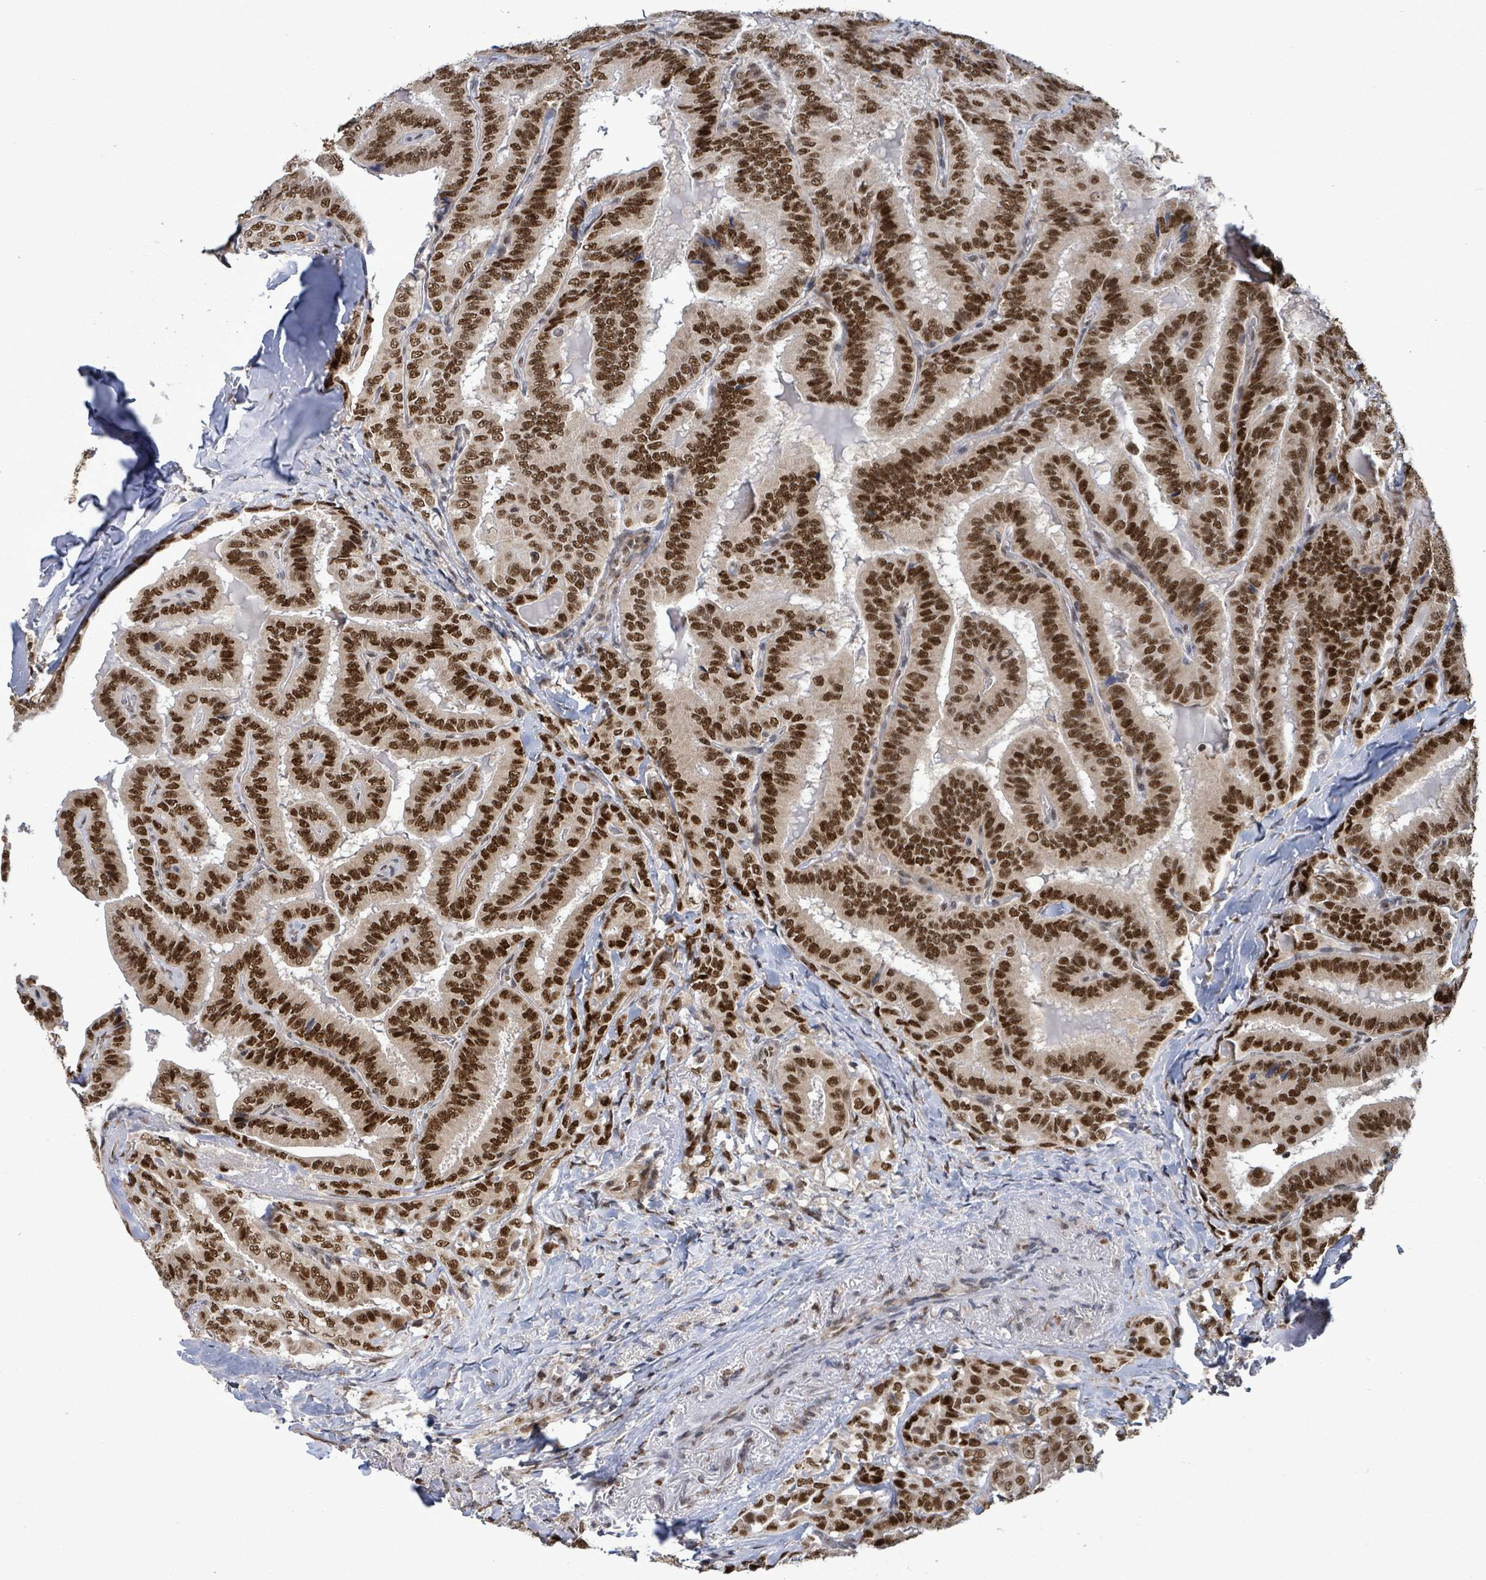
{"staining": {"intensity": "strong", "quantity": ">75%", "location": "nuclear"}, "tissue": "thyroid cancer", "cell_type": "Tumor cells", "image_type": "cancer", "snomed": [{"axis": "morphology", "description": "Papillary adenocarcinoma, NOS"}, {"axis": "topography", "description": "Thyroid gland"}], "caption": "The image demonstrates immunohistochemical staining of thyroid cancer (papillary adenocarcinoma). There is strong nuclear staining is present in approximately >75% of tumor cells.", "gene": "PATZ1", "patient": {"sex": "male", "age": 61}}